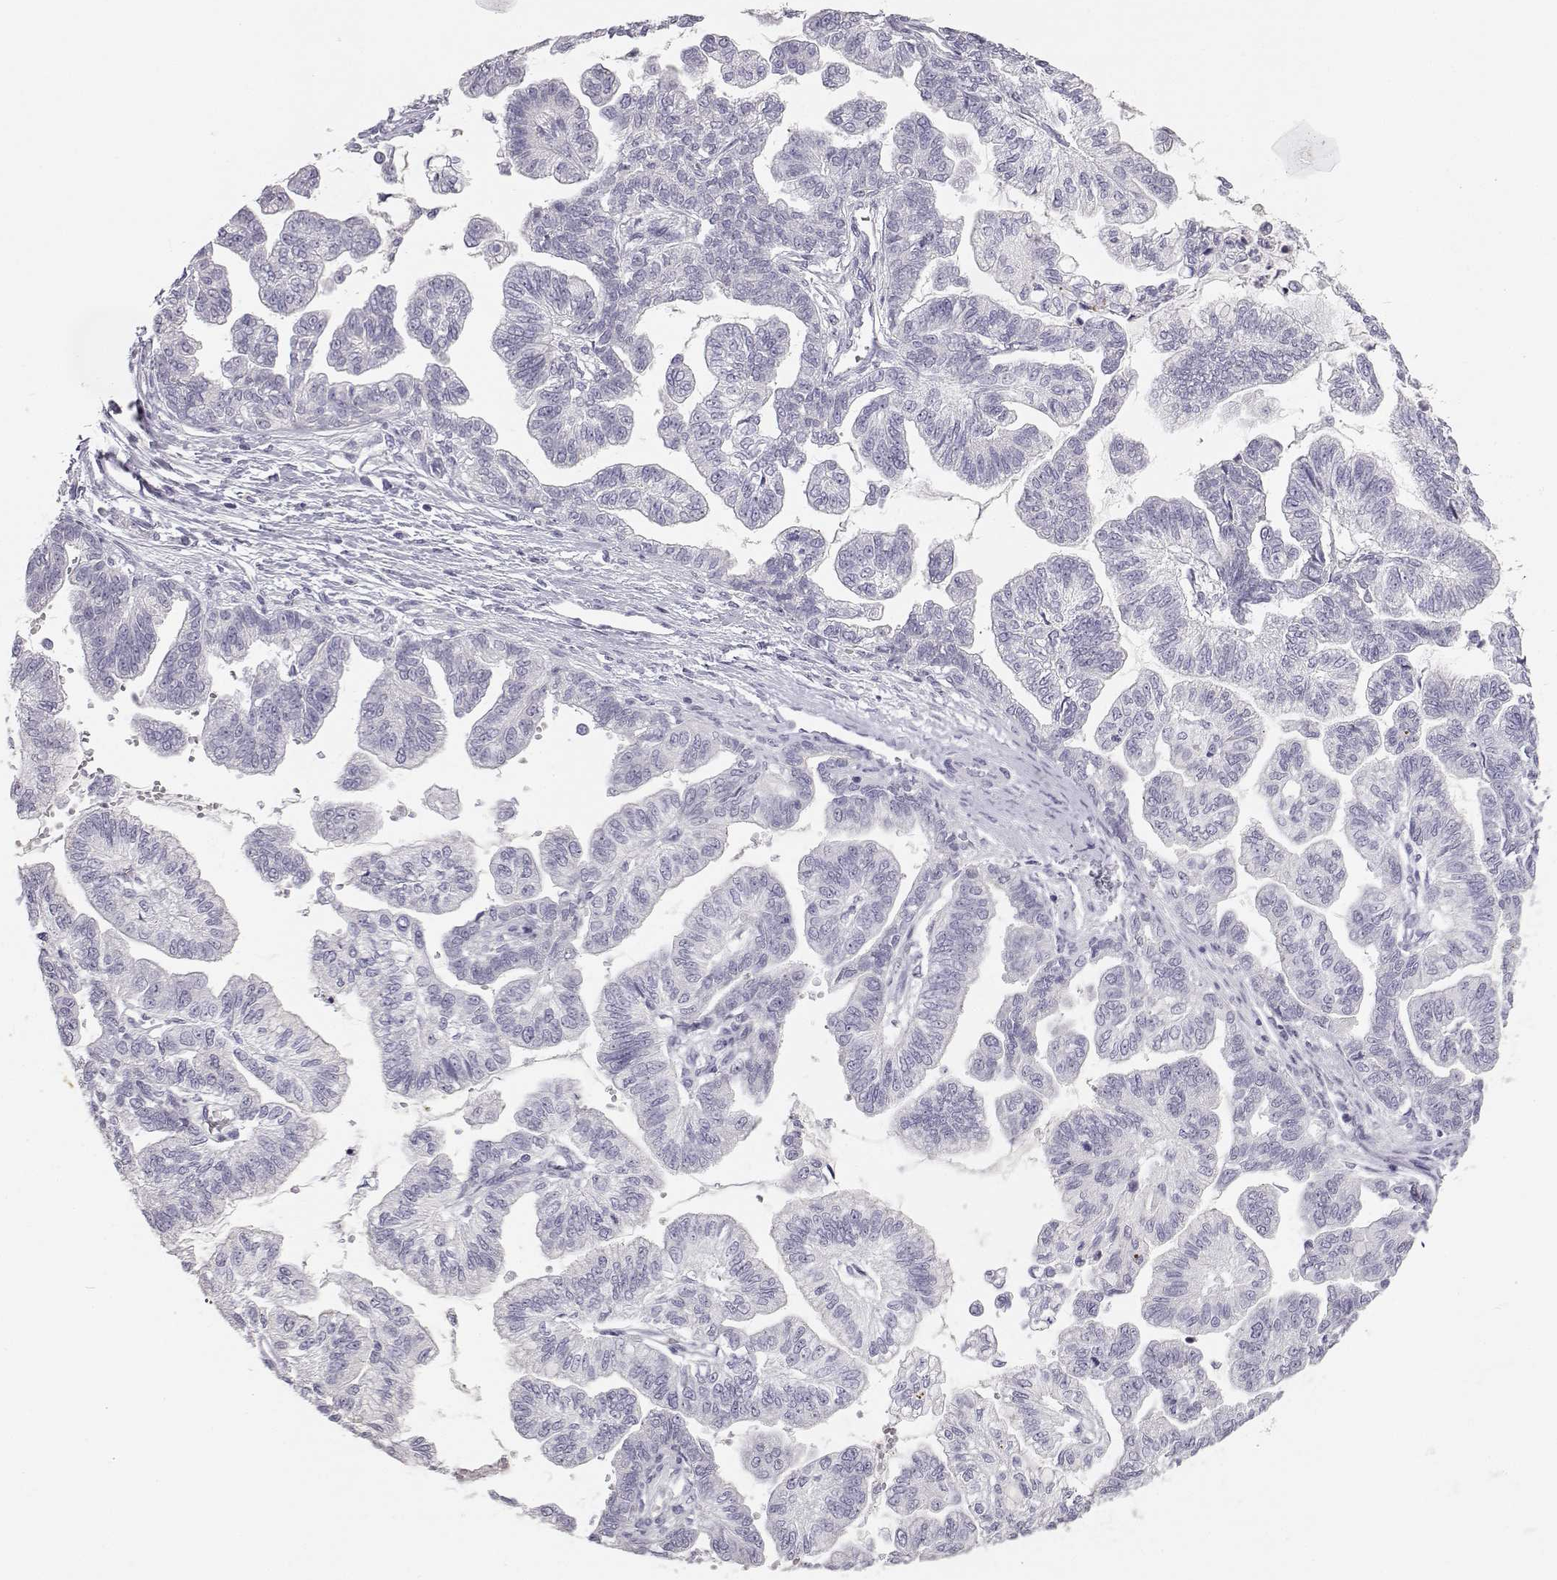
{"staining": {"intensity": "negative", "quantity": "none", "location": "none"}, "tissue": "stomach cancer", "cell_type": "Tumor cells", "image_type": "cancer", "snomed": [{"axis": "morphology", "description": "Adenocarcinoma, NOS"}, {"axis": "topography", "description": "Stomach"}], "caption": "This histopathology image is of stomach cancer (adenocarcinoma) stained with immunohistochemistry to label a protein in brown with the nuclei are counter-stained blue. There is no positivity in tumor cells.", "gene": "MYCBPAP", "patient": {"sex": "male", "age": 83}}